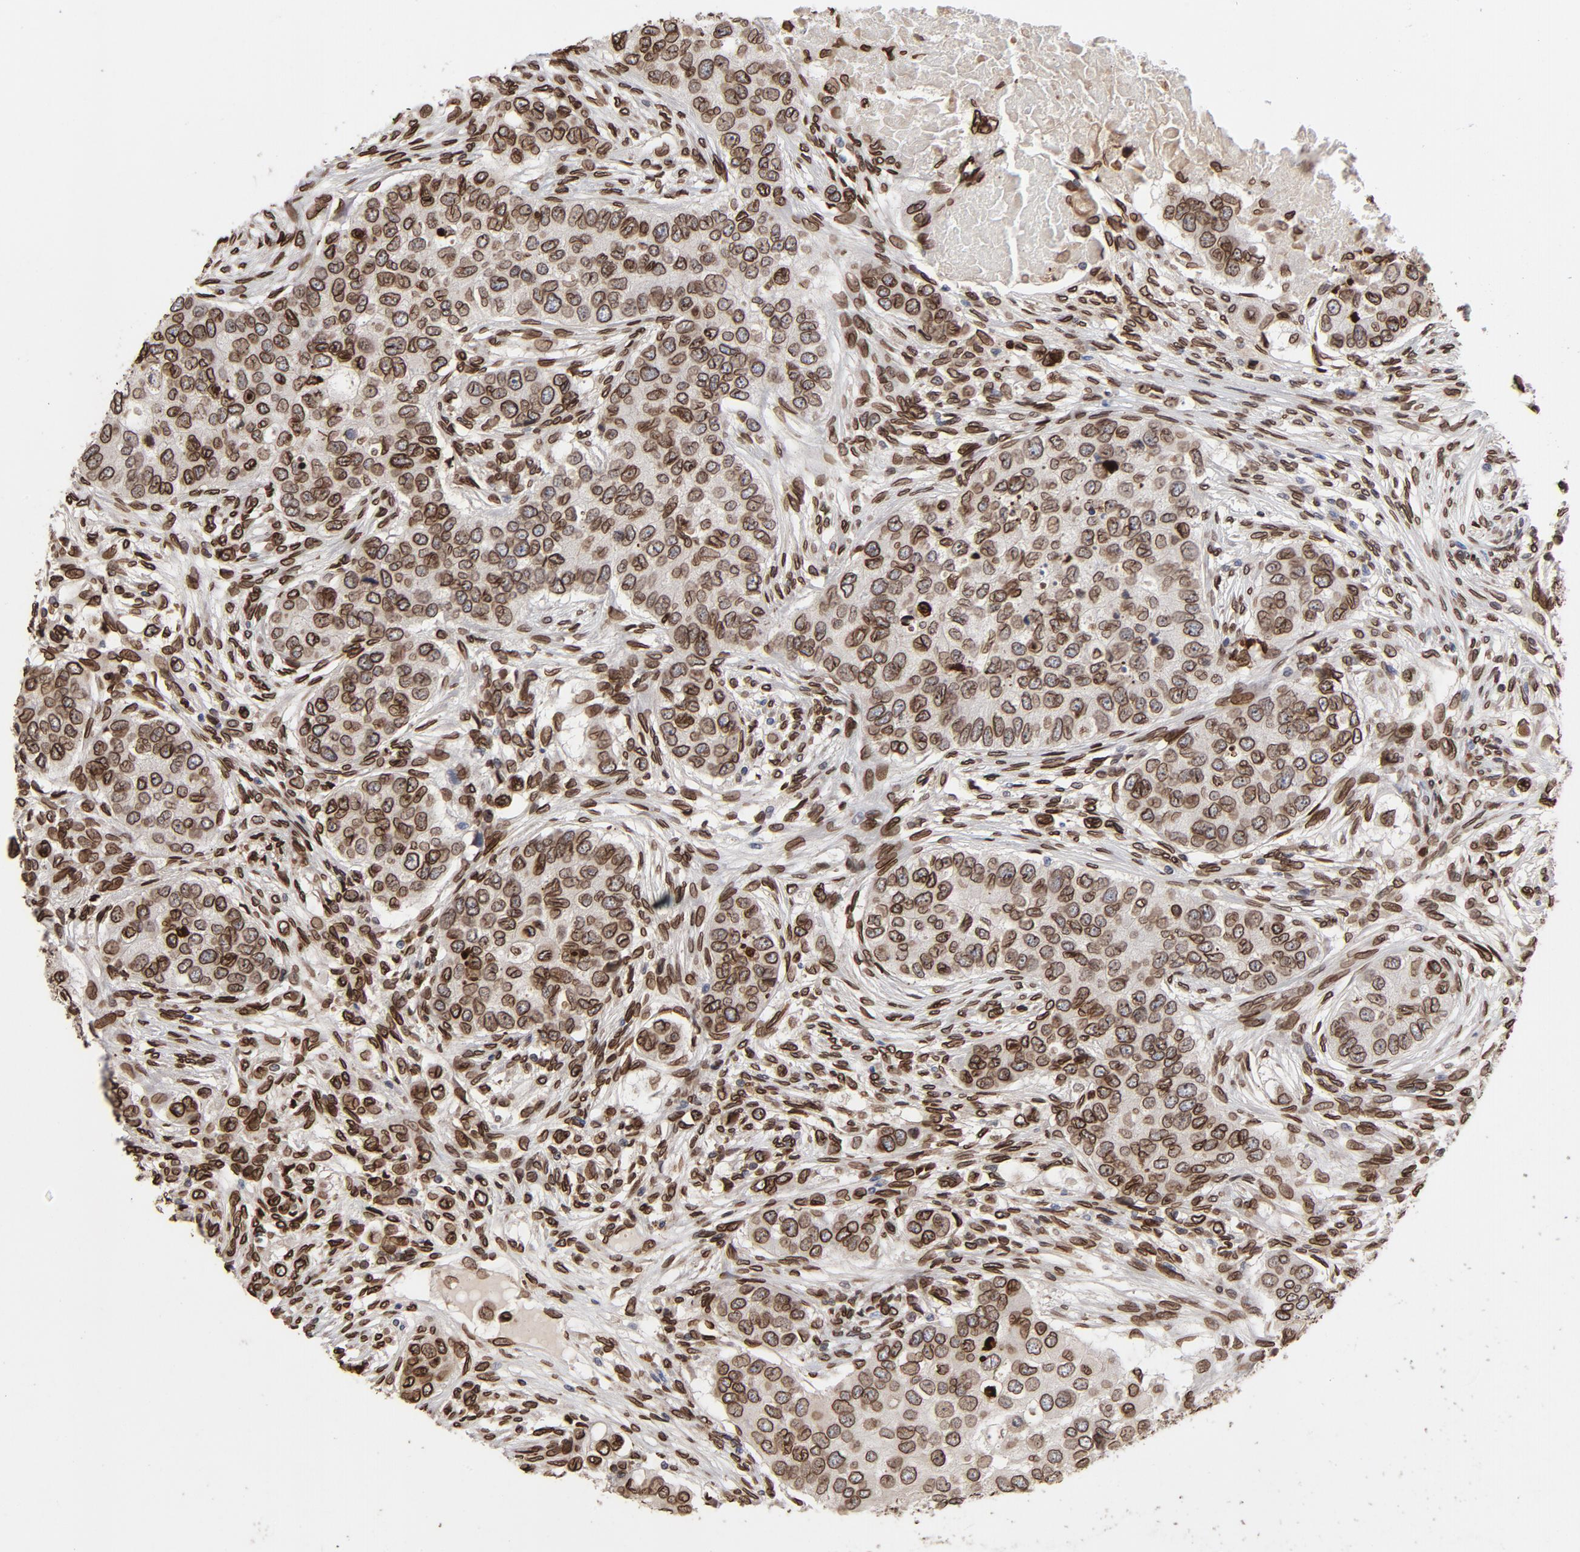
{"staining": {"intensity": "strong", "quantity": ">75%", "location": "cytoplasmic/membranous,nuclear"}, "tissue": "breast cancer", "cell_type": "Tumor cells", "image_type": "cancer", "snomed": [{"axis": "morphology", "description": "Normal tissue, NOS"}, {"axis": "morphology", "description": "Duct carcinoma"}, {"axis": "topography", "description": "Breast"}], "caption": "Tumor cells exhibit strong cytoplasmic/membranous and nuclear staining in approximately >75% of cells in breast cancer.", "gene": "LMNA", "patient": {"sex": "female", "age": 49}}